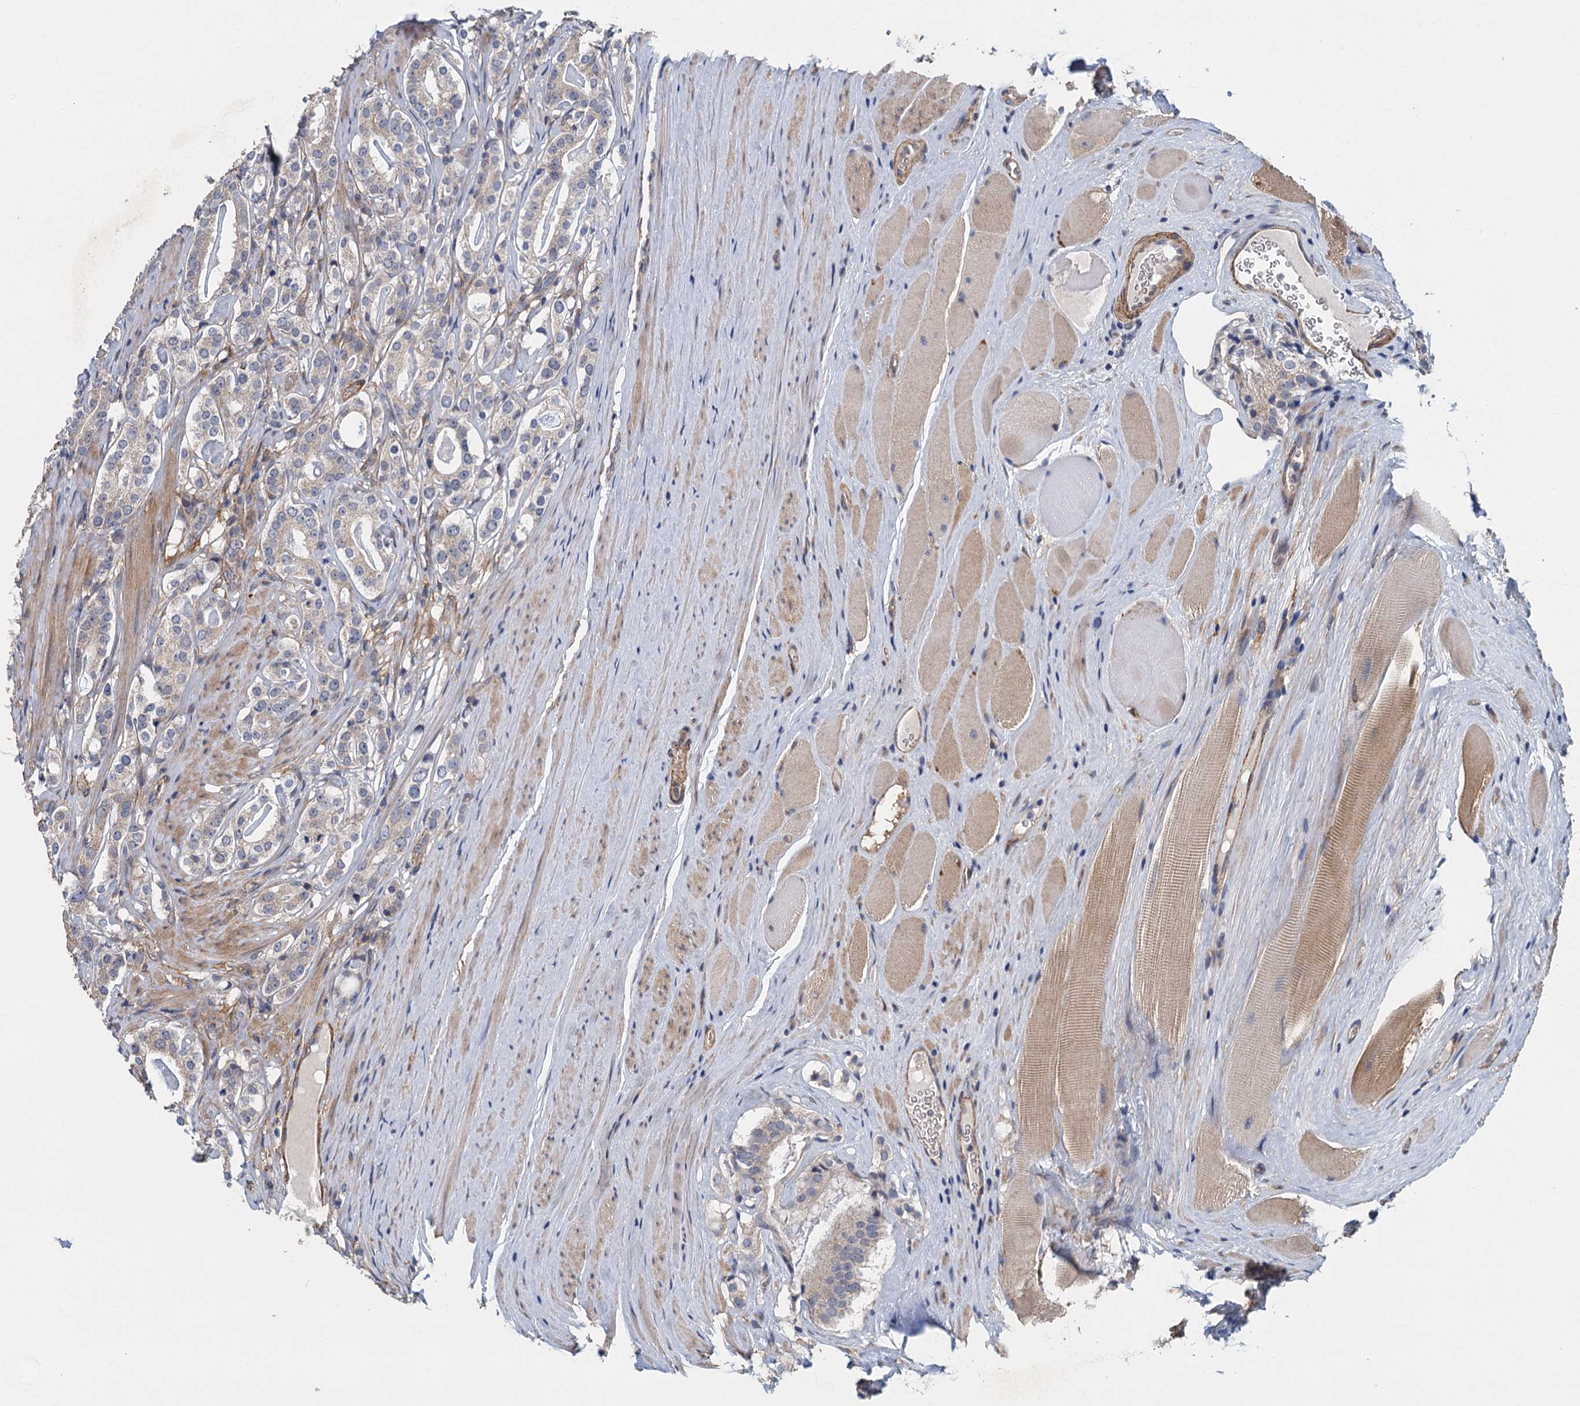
{"staining": {"intensity": "negative", "quantity": "none", "location": "none"}, "tissue": "prostate cancer", "cell_type": "Tumor cells", "image_type": "cancer", "snomed": [{"axis": "morphology", "description": "Adenocarcinoma, High grade"}, {"axis": "topography", "description": "Prostate"}], "caption": "The immunohistochemistry (IHC) micrograph has no significant staining in tumor cells of prostate cancer (high-grade adenocarcinoma) tissue. (Stains: DAB IHC with hematoxylin counter stain, Microscopy: brightfield microscopy at high magnification).", "gene": "RSAD2", "patient": {"sex": "male", "age": 63}}